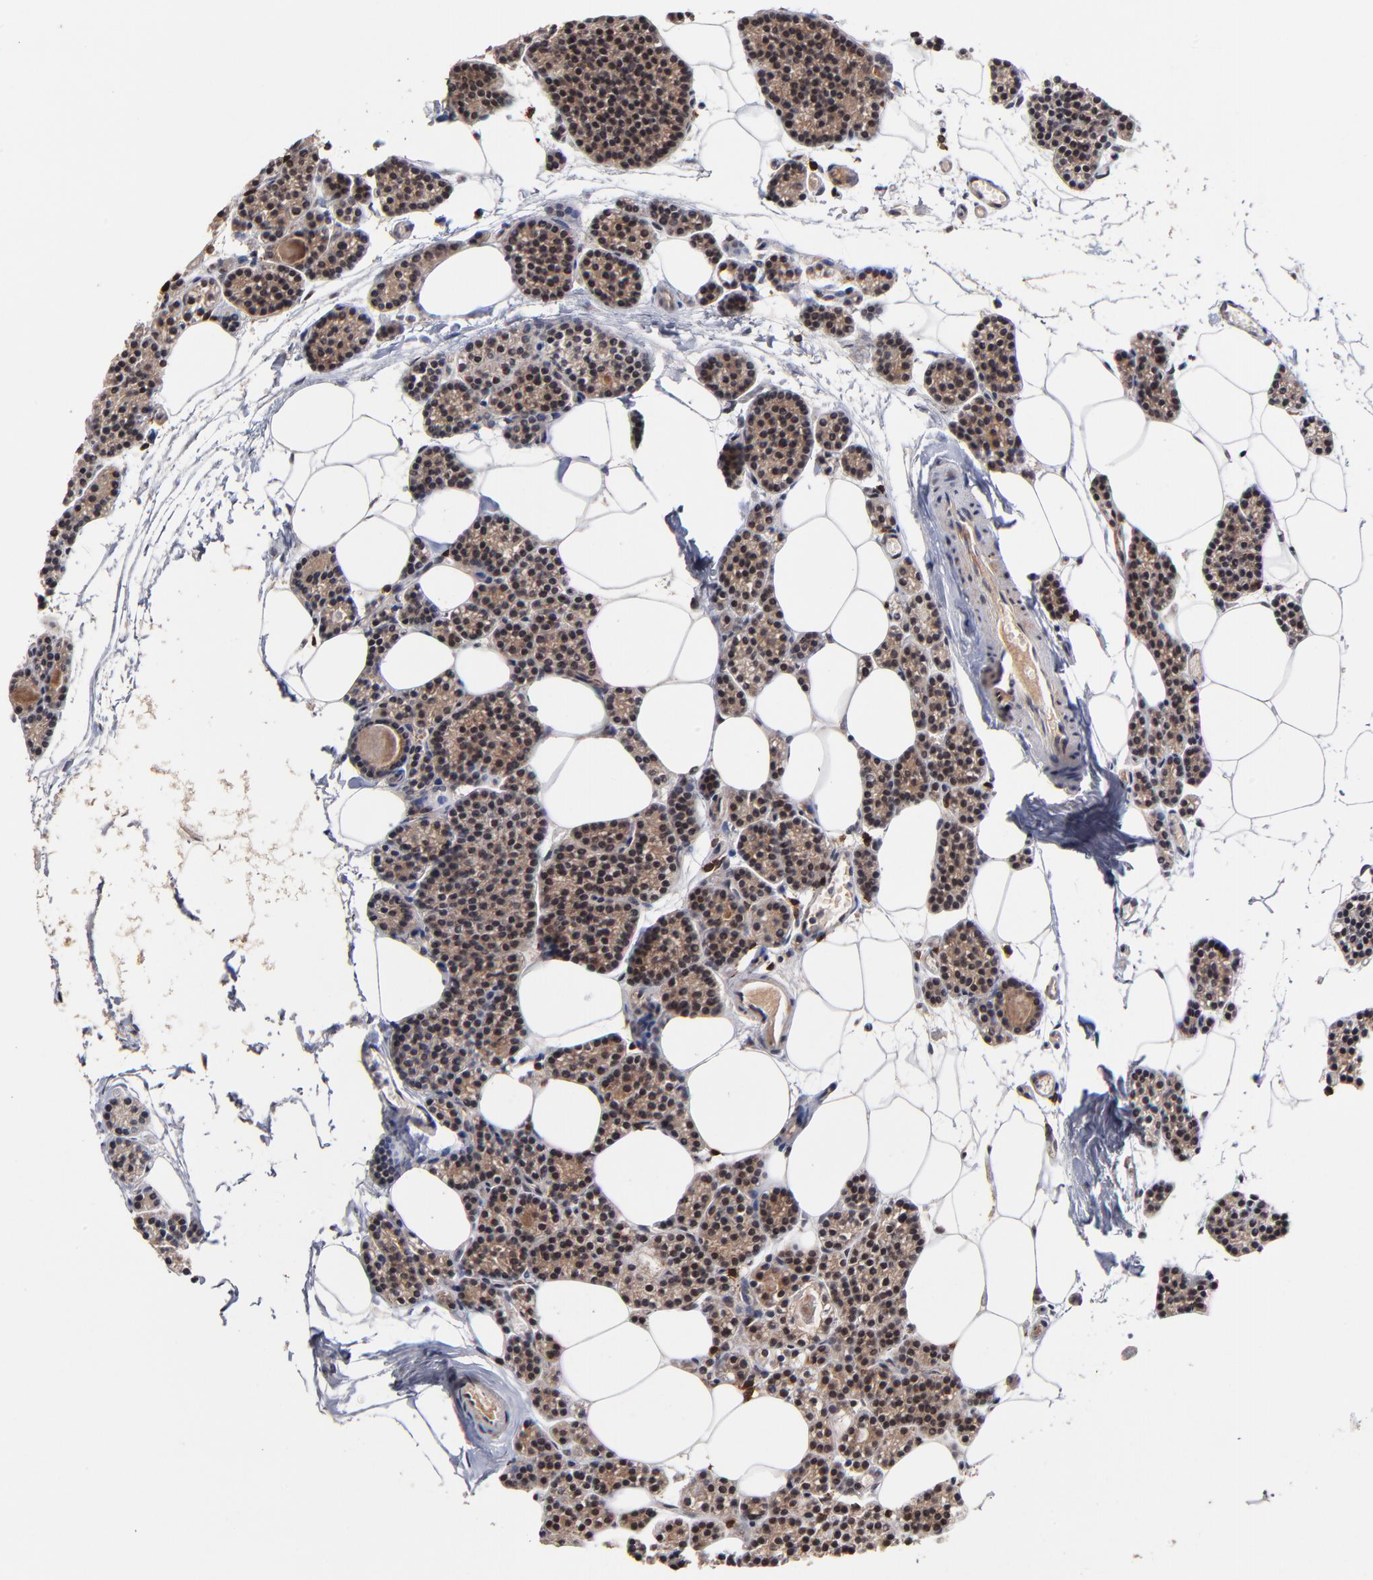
{"staining": {"intensity": "moderate", "quantity": "25%-75%", "location": "cytoplasmic/membranous,nuclear"}, "tissue": "parathyroid gland", "cell_type": "Glandular cells", "image_type": "normal", "snomed": [{"axis": "morphology", "description": "Normal tissue, NOS"}, {"axis": "topography", "description": "Parathyroid gland"}], "caption": "Immunohistochemistry (DAB) staining of benign human parathyroid gland demonstrates moderate cytoplasmic/membranous,nuclear protein positivity in approximately 25%-75% of glandular cells.", "gene": "TRAT1", "patient": {"sex": "female", "age": 66}}